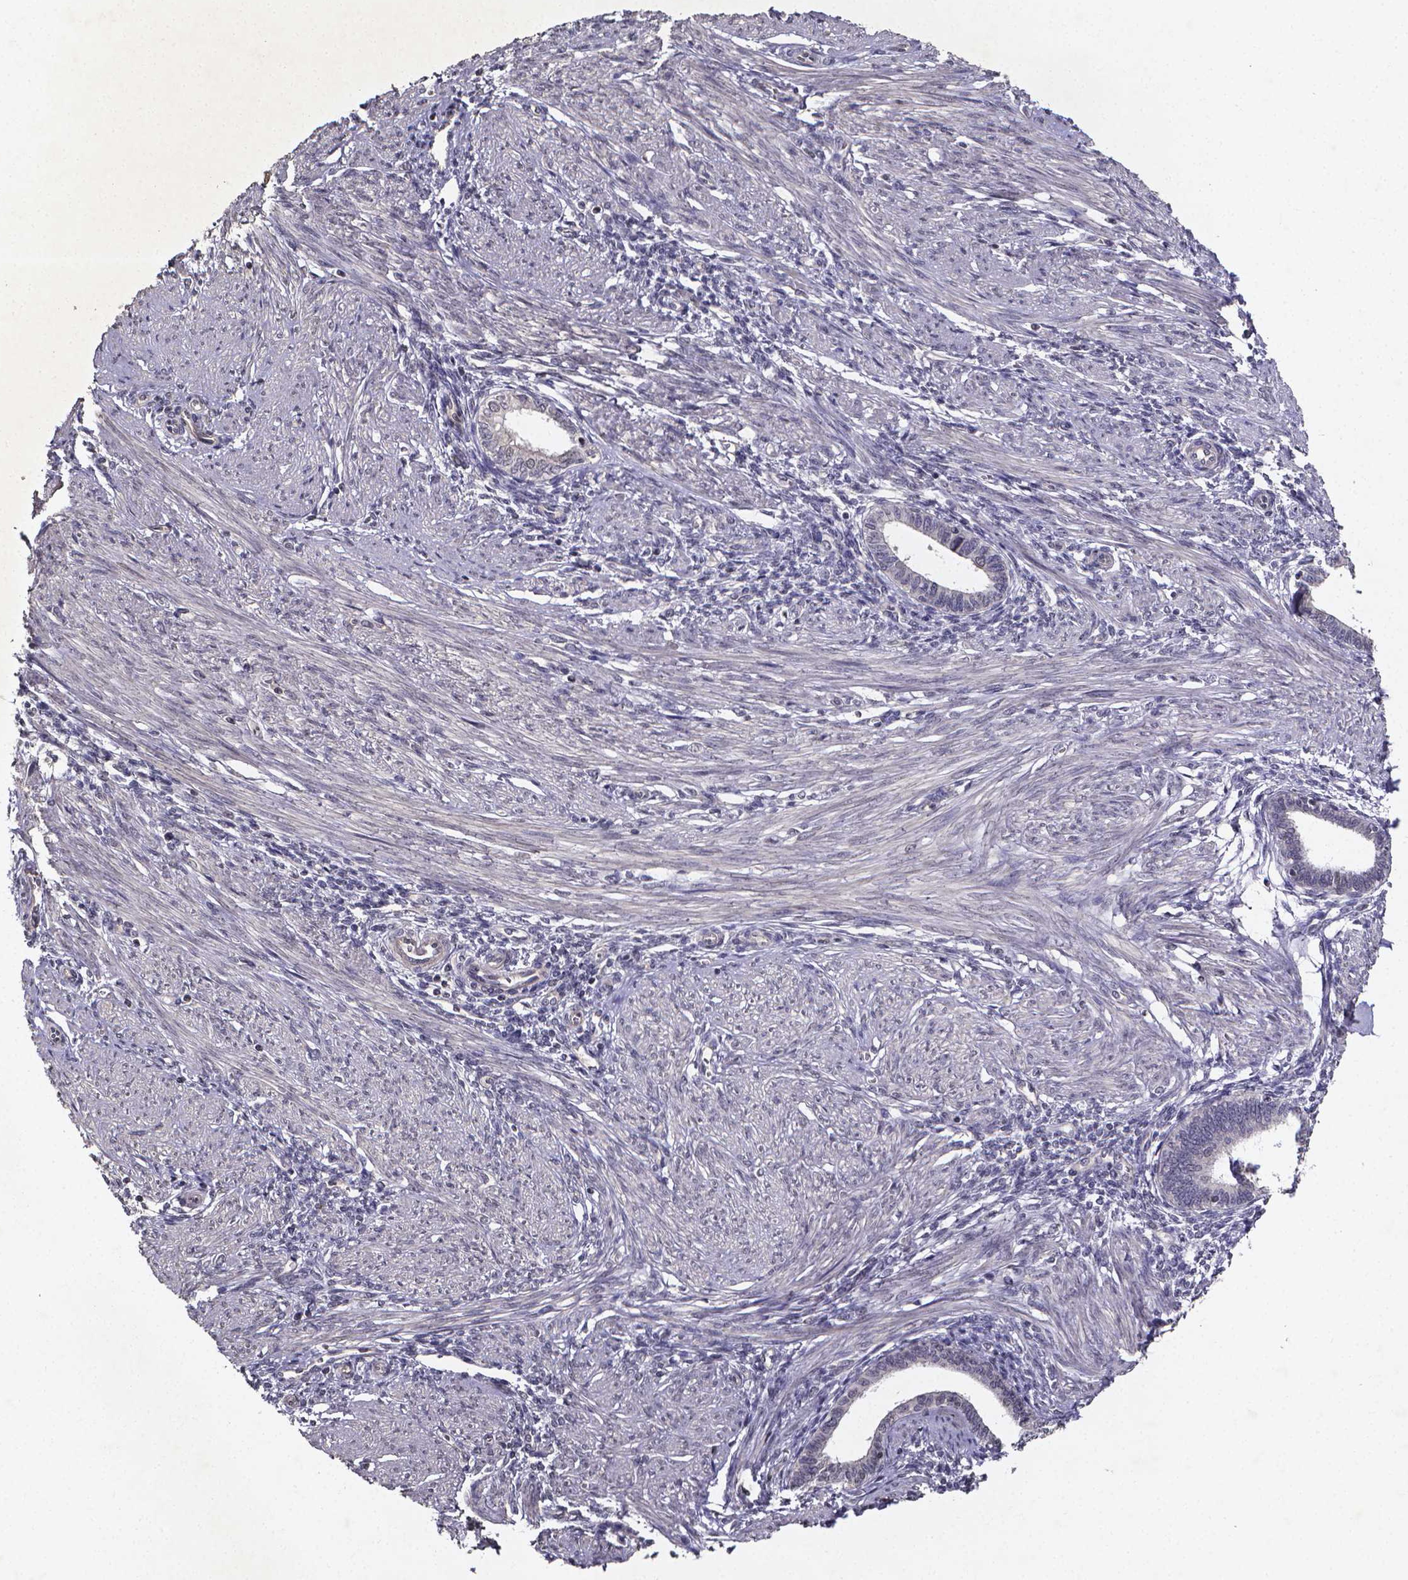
{"staining": {"intensity": "negative", "quantity": "none", "location": "none"}, "tissue": "endometrium", "cell_type": "Cells in endometrial stroma", "image_type": "normal", "snomed": [{"axis": "morphology", "description": "Normal tissue, NOS"}, {"axis": "topography", "description": "Endometrium"}], "caption": "This is a photomicrograph of IHC staining of benign endometrium, which shows no positivity in cells in endometrial stroma. Brightfield microscopy of IHC stained with DAB (3,3'-diaminobenzidine) (brown) and hematoxylin (blue), captured at high magnification.", "gene": "TP73", "patient": {"sex": "female", "age": 42}}